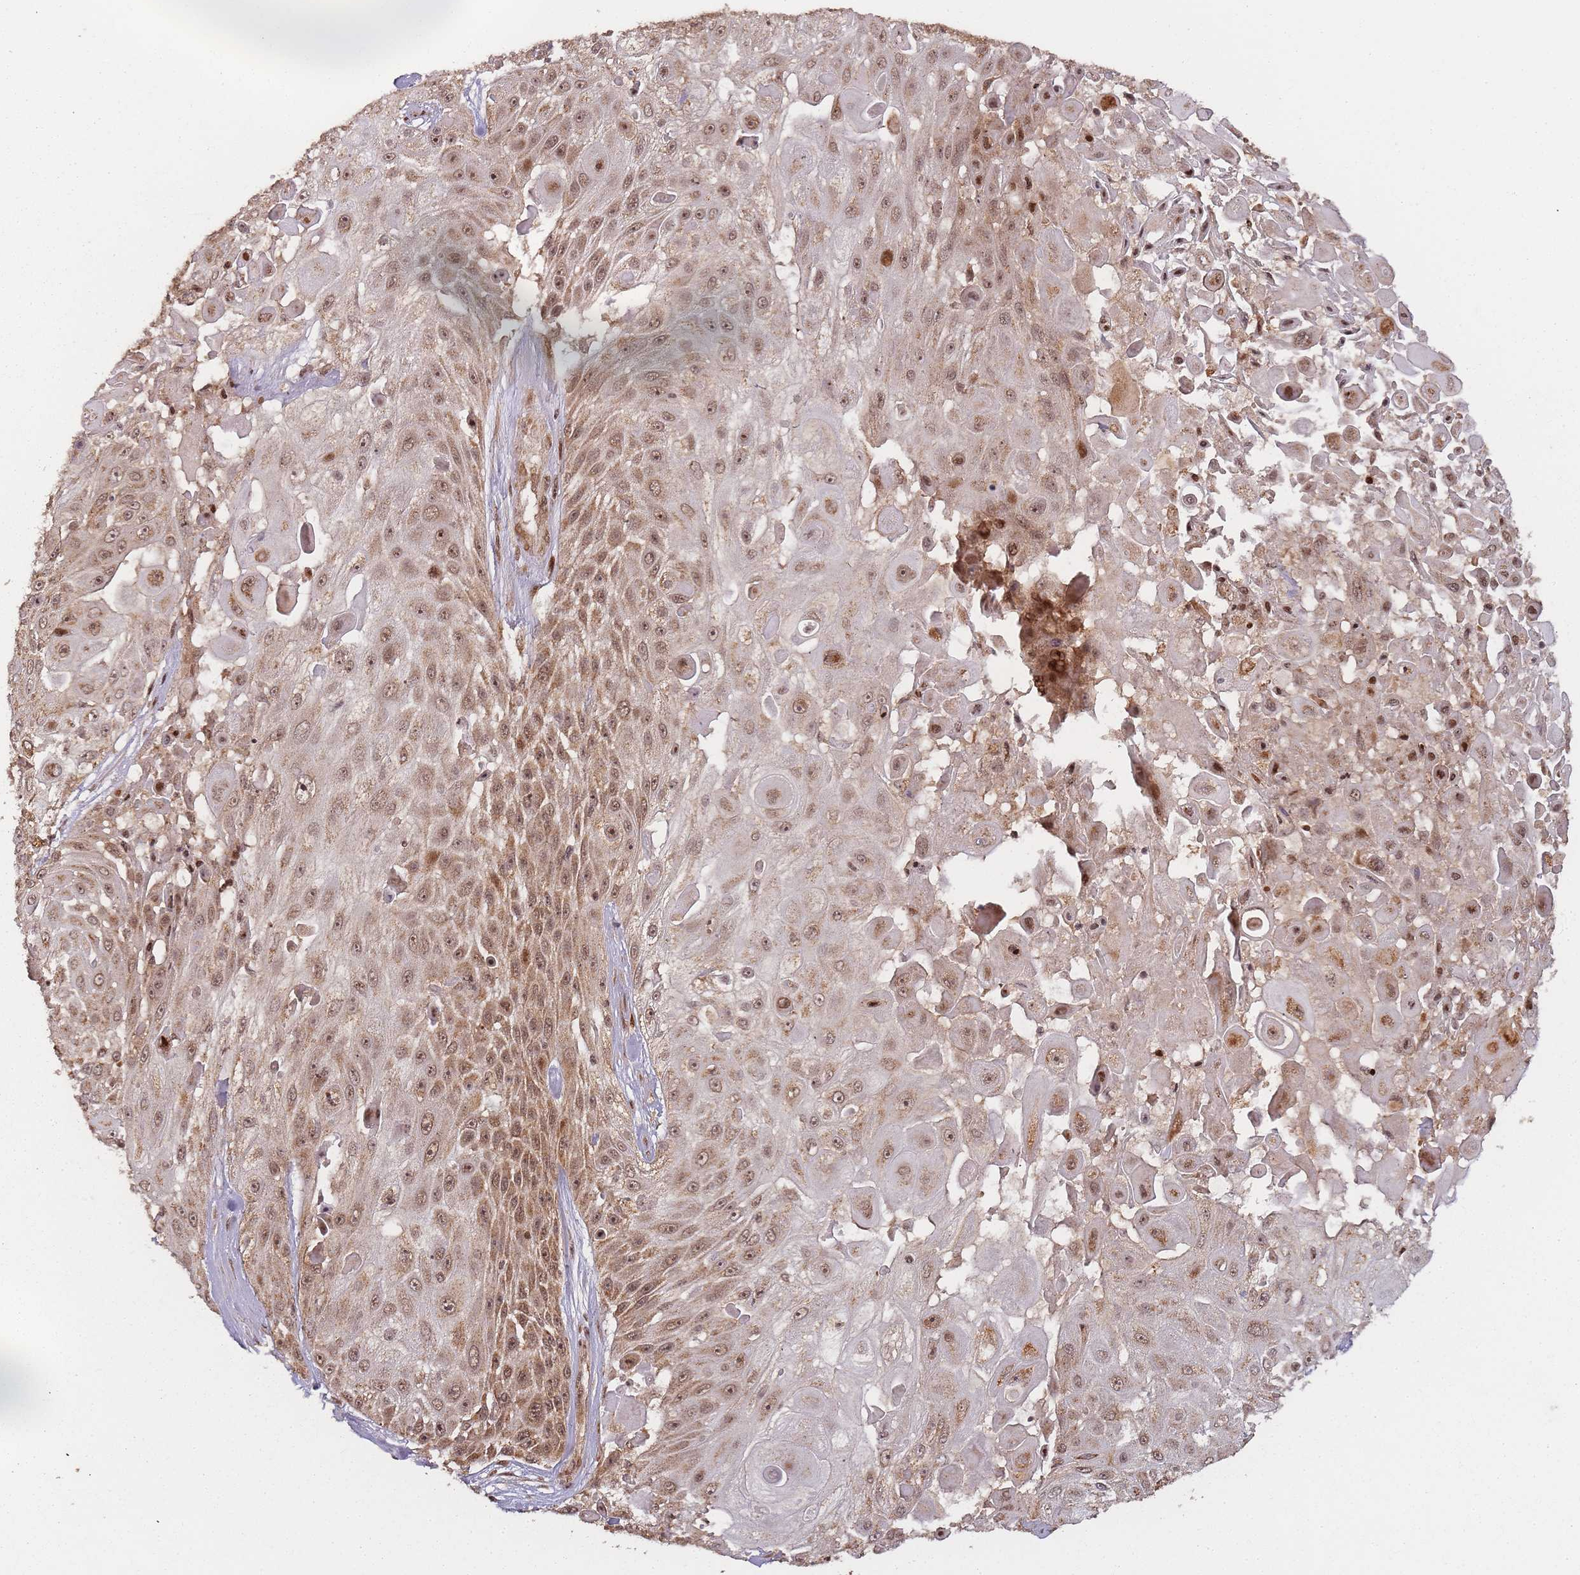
{"staining": {"intensity": "moderate", "quantity": ">75%", "location": "cytoplasmic/membranous,nuclear"}, "tissue": "skin cancer", "cell_type": "Tumor cells", "image_type": "cancer", "snomed": [{"axis": "morphology", "description": "Squamous cell carcinoma, NOS"}, {"axis": "topography", "description": "Skin"}], "caption": "IHC staining of squamous cell carcinoma (skin), which reveals medium levels of moderate cytoplasmic/membranous and nuclear expression in about >75% of tumor cells indicating moderate cytoplasmic/membranous and nuclear protein positivity. The staining was performed using DAB (brown) for protein detection and nuclei were counterstained in hematoxylin (blue).", "gene": "ZNF497", "patient": {"sex": "female", "age": 86}}